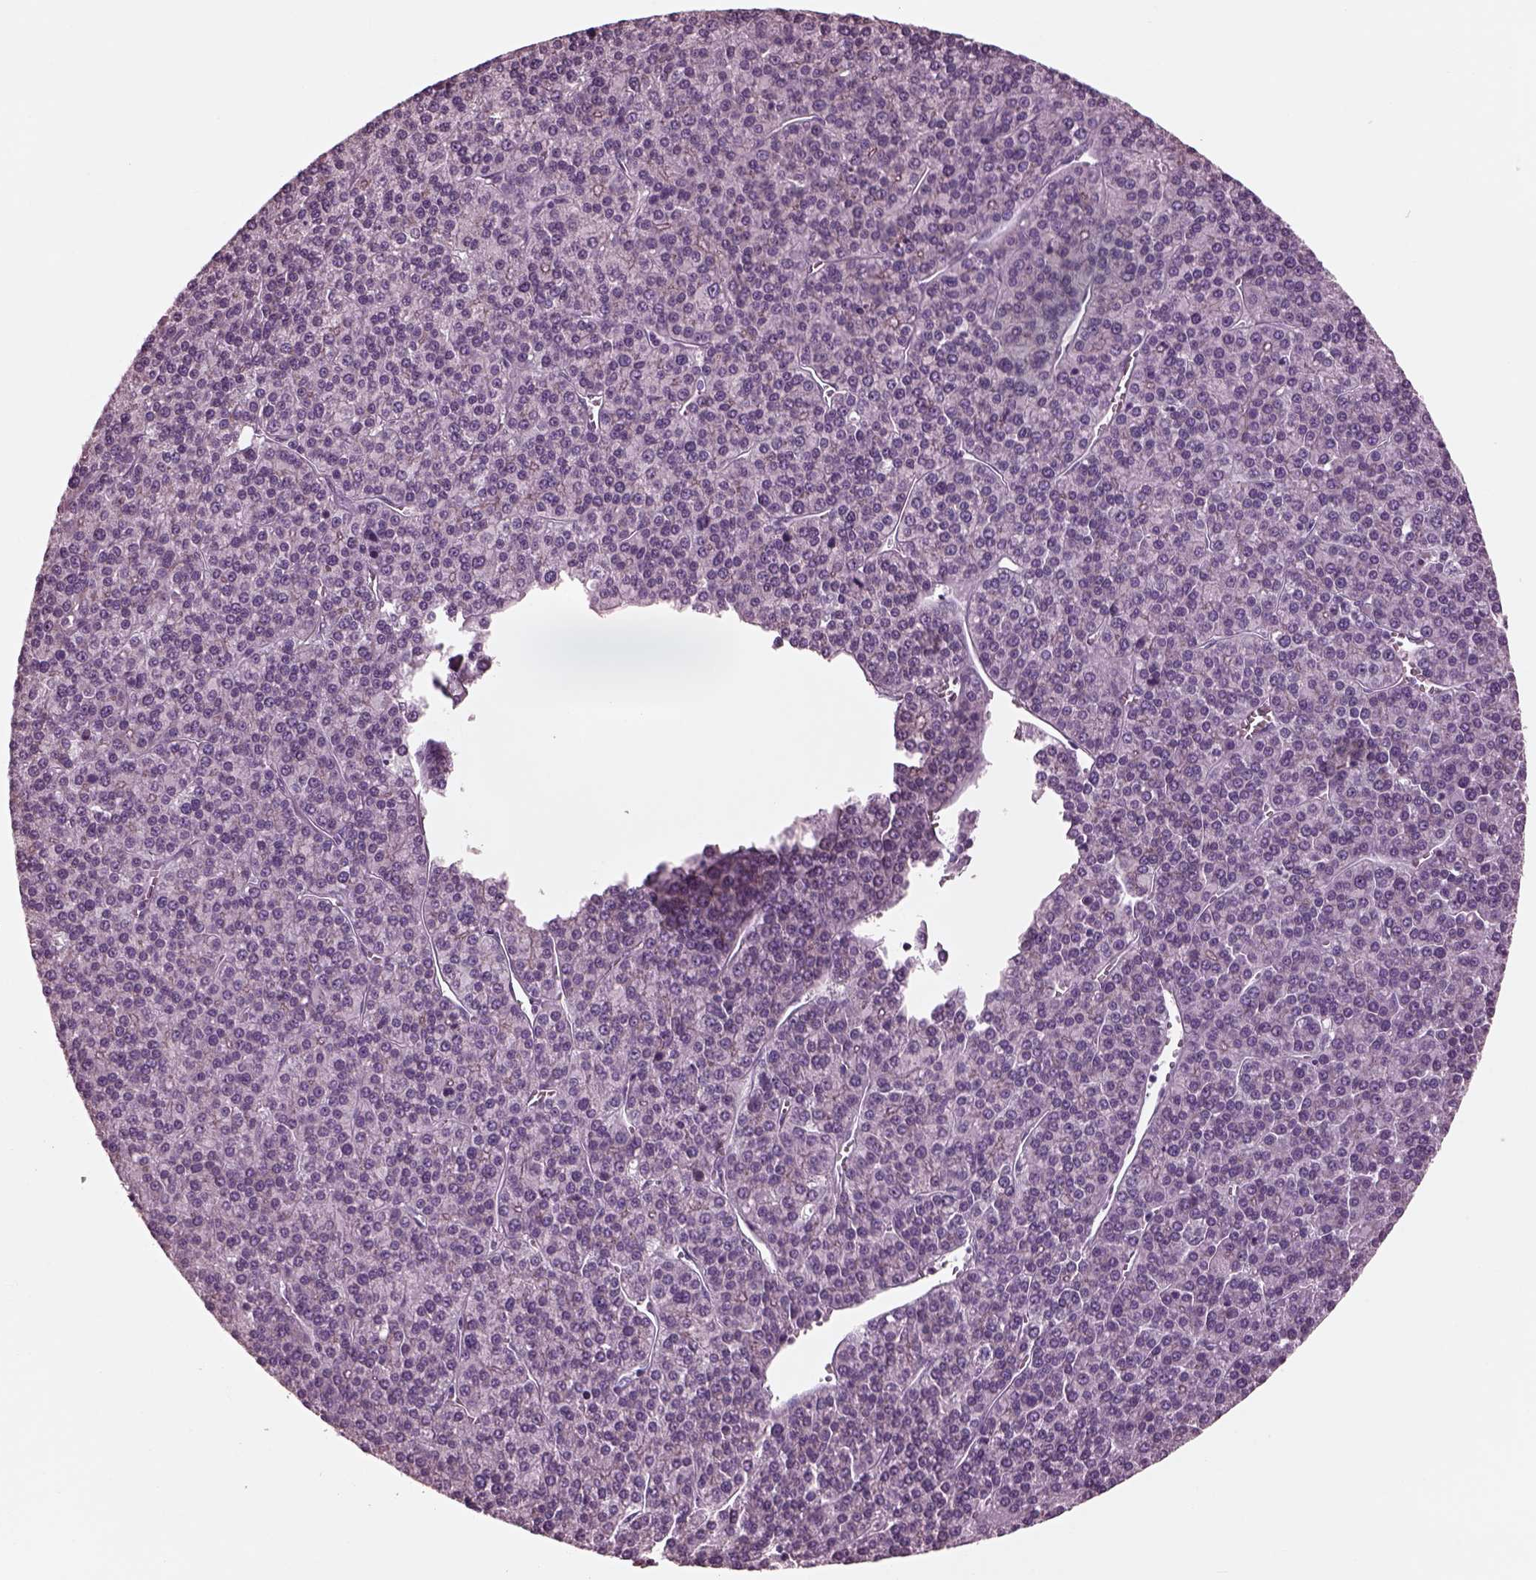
{"staining": {"intensity": "negative", "quantity": "none", "location": "none"}, "tissue": "liver cancer", "cell_type": "Tumor cells", "image_type": "cancer", "snomed": [{"axis": "morphology", "description": "Carcinoma, Hepatocellular, NOS"}, {"axis": "topography", "description": "Liver"}], "caption": "Immunohistochemistry micrograph of neoplastic tissue: human liver cancer (hepatocellular carcinoma) stained with DAB (3,3'-diaminobenzidine) displays no significant protein positivity in tumor cells.", "gene": "CGA", "patient": {"sex": "female", "age": 58}}